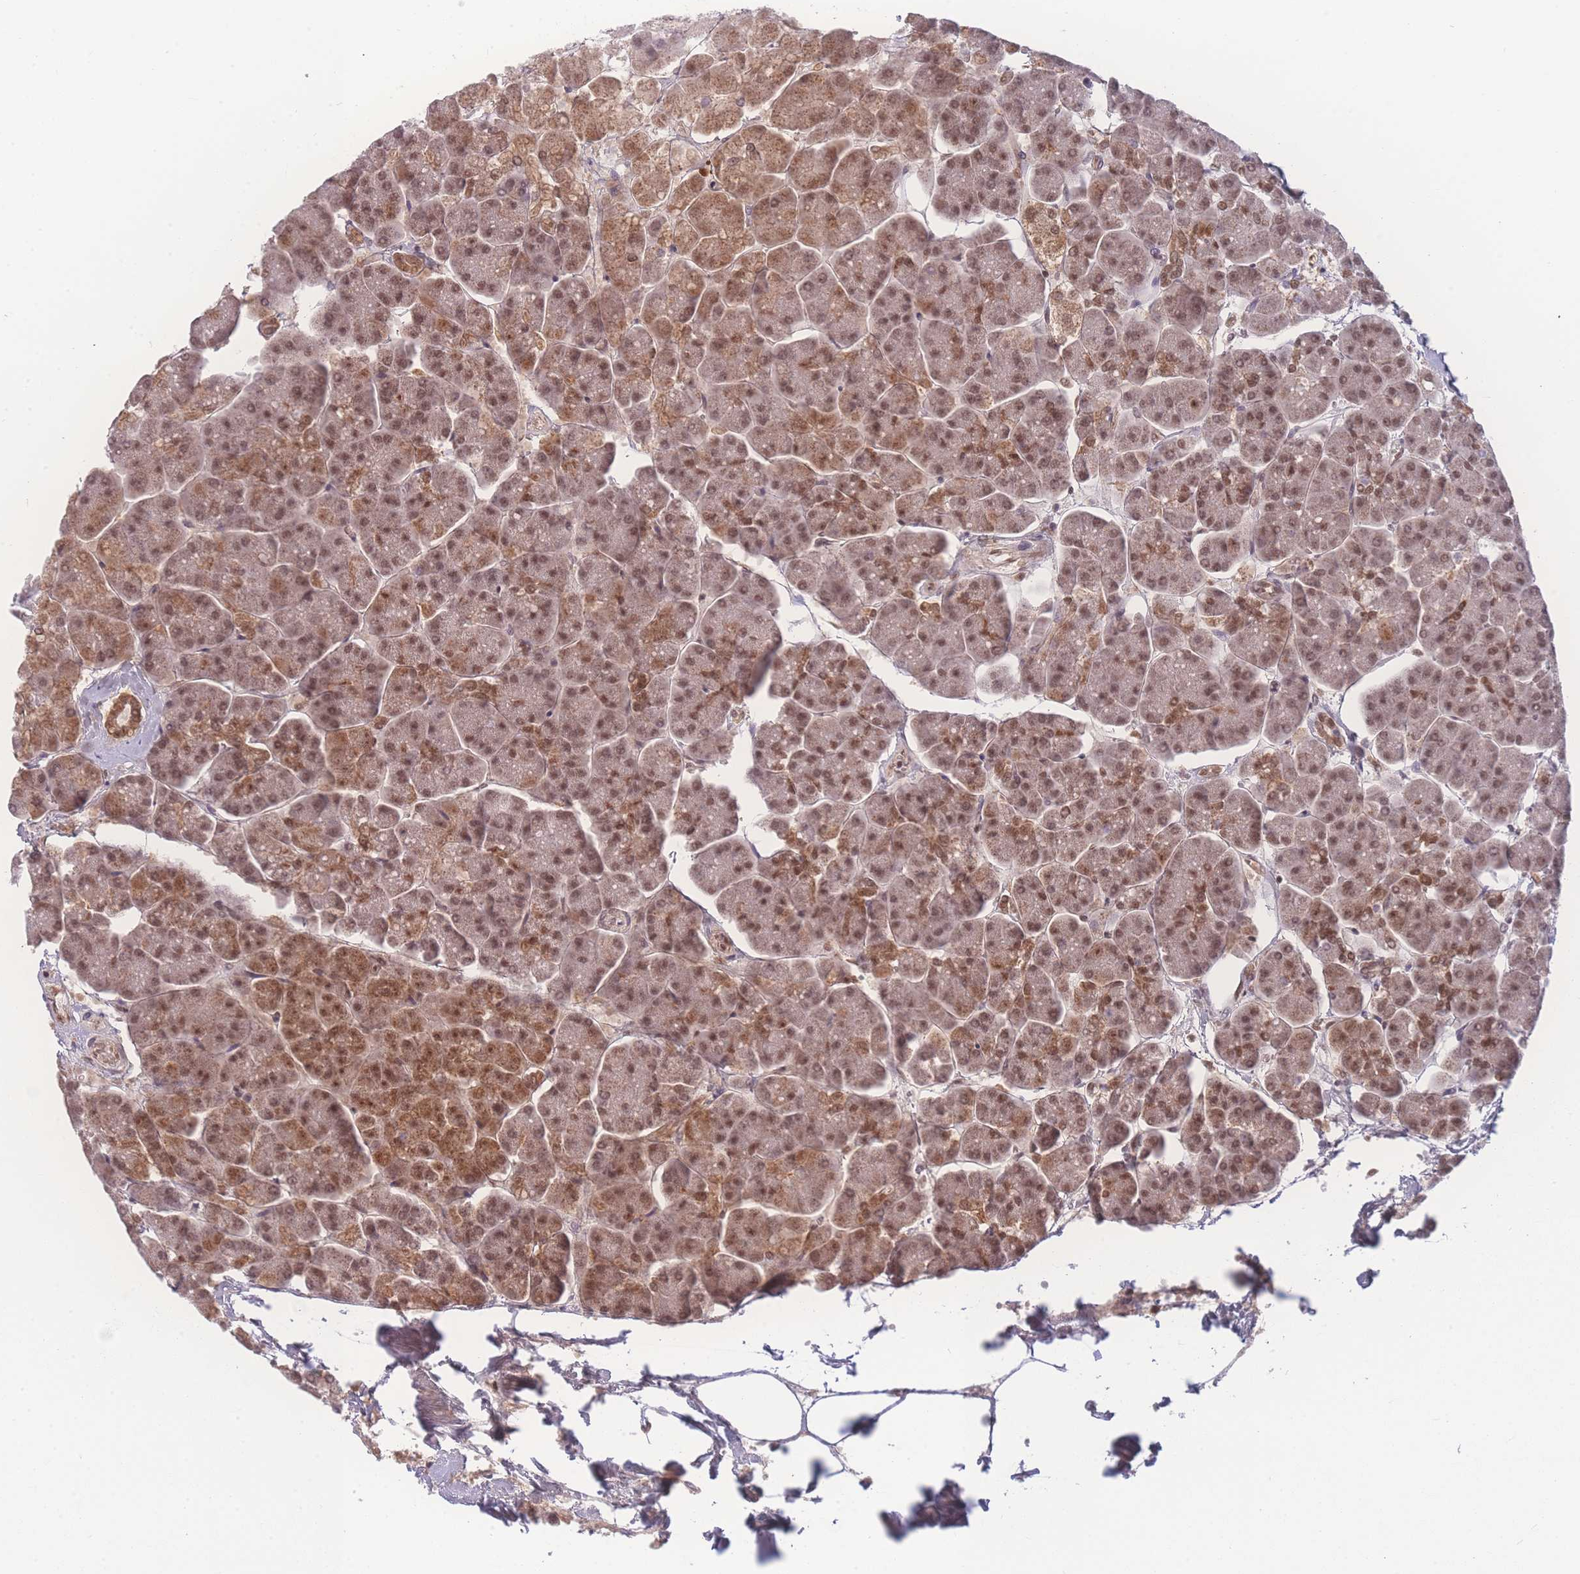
{"staining": {"intensity": "moderate", "quantity": ">75%", "location": "nuclear"}, "tissue": "pancreas", "cell_type": "Exocrine glandular cells", "image_type": "normal", "snomed": [{"axis": "morphology", "description": "Normal tissue, NOS"}, {"axis": "topography", "description": "Pancreas"}, {"axis": "topography", "description": "Peripheral nerve tissue"}], "caption": "Immunohistochemistry (IHC) (DAB (3,3'-diaminobenzidine)) staining of normal human pancreas displays moderate nuclear protein positivity in about >75% of exocrine glandular cells. Ihc stains the protein in brown and the nuclei are stained blue.", "gene": "RAVER1", "patient": {"sex": "male", "age": 54}}